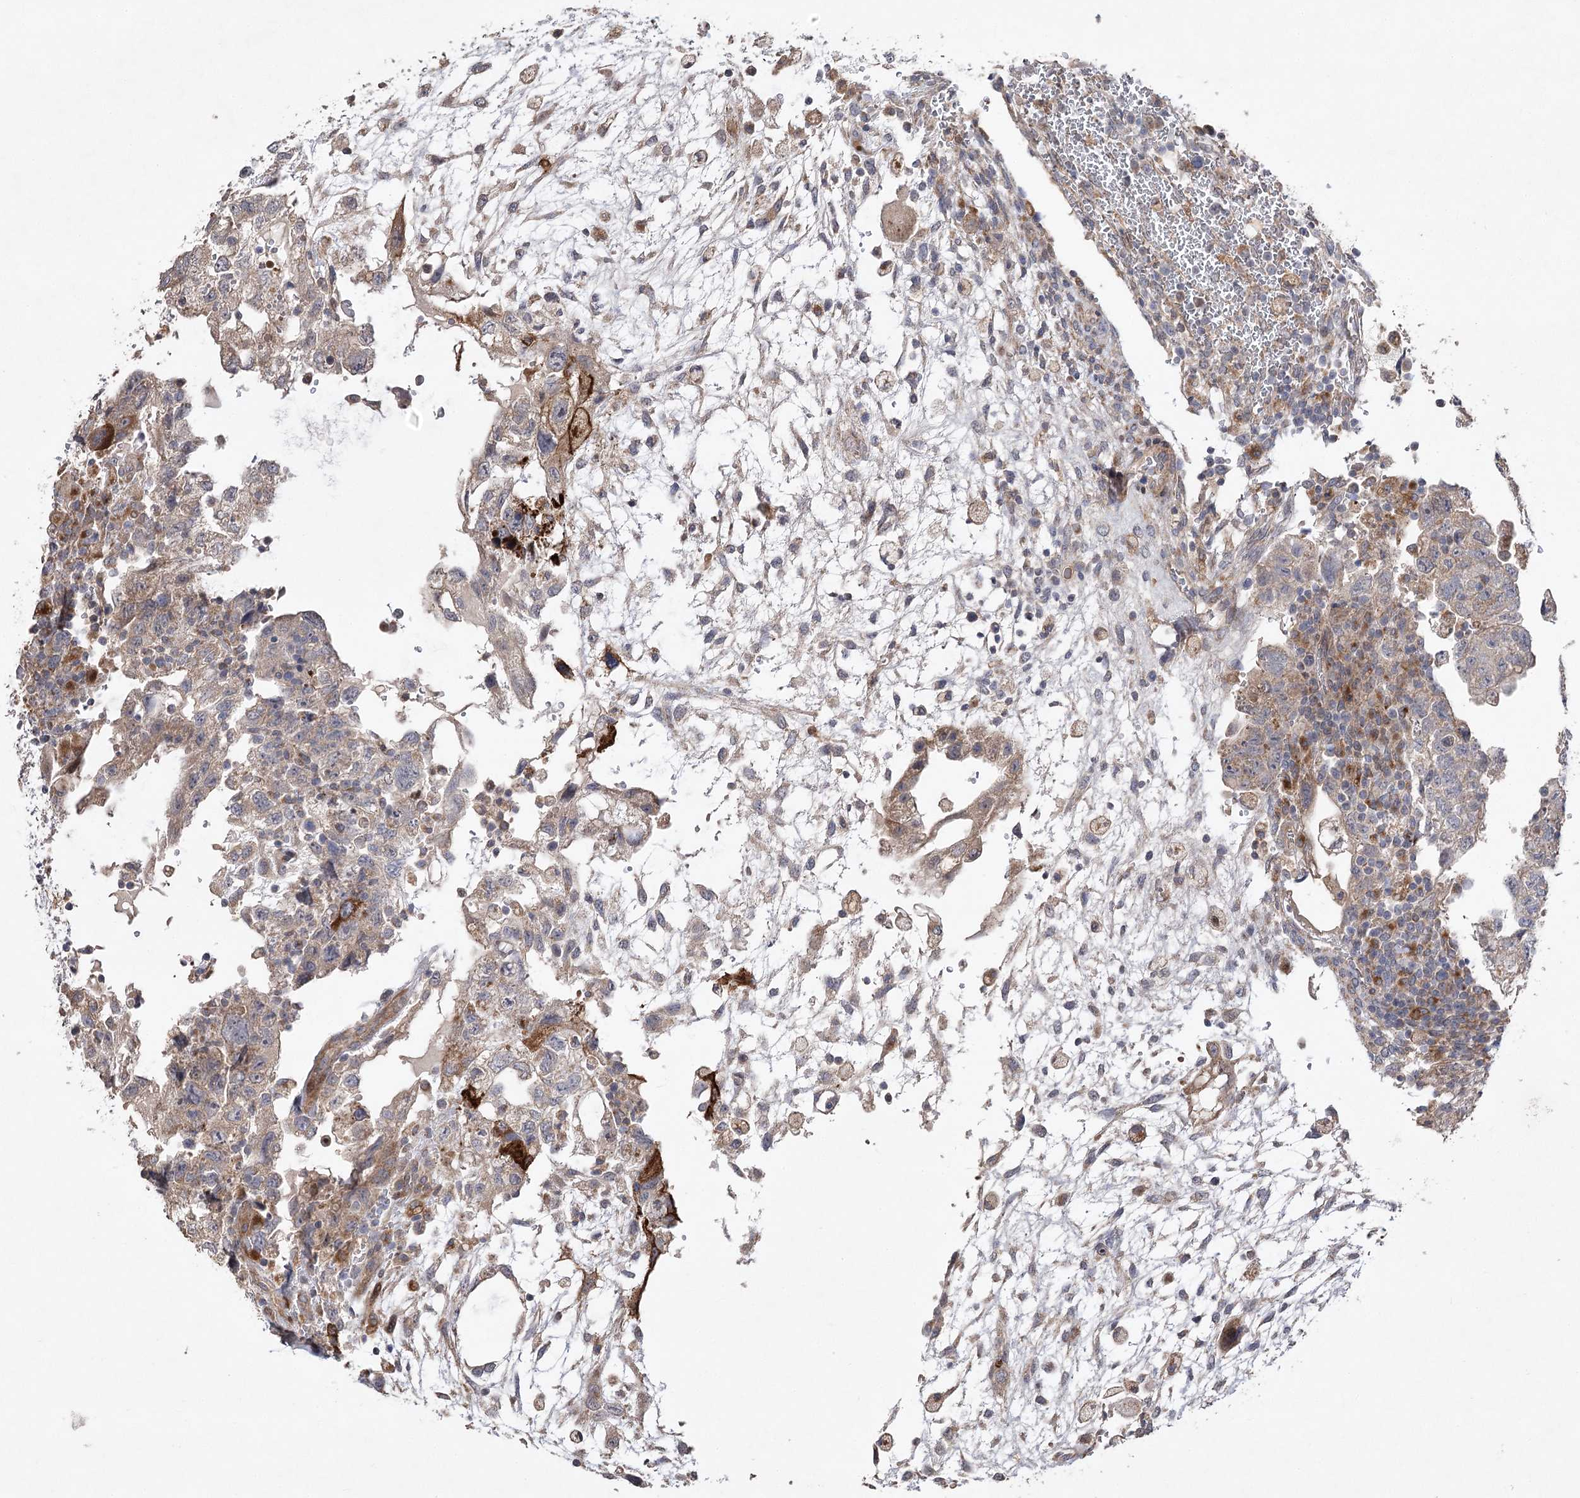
{"staining": {"intensity": "moderate", "quantity": "<25%", "location": "cytoplasmic/membranous"}, "tissue": "testis cancer", "cell_type": "Tumor cells", "image_type": "cancer", "snomed": [{"axis": "morphology", "description": "Carcinoma, Embryonal, NOS"}, {"axis": "topography", "description": "Testis"}], "caption": "This is a photomicrograph of IHC staining of embryonal carcinoma (testis), which shows moderate expression in the cytoplasmic/membranous of tumor cells.", "gene": "OBSL1", "patient": {"sex": "male", "age": 36}}